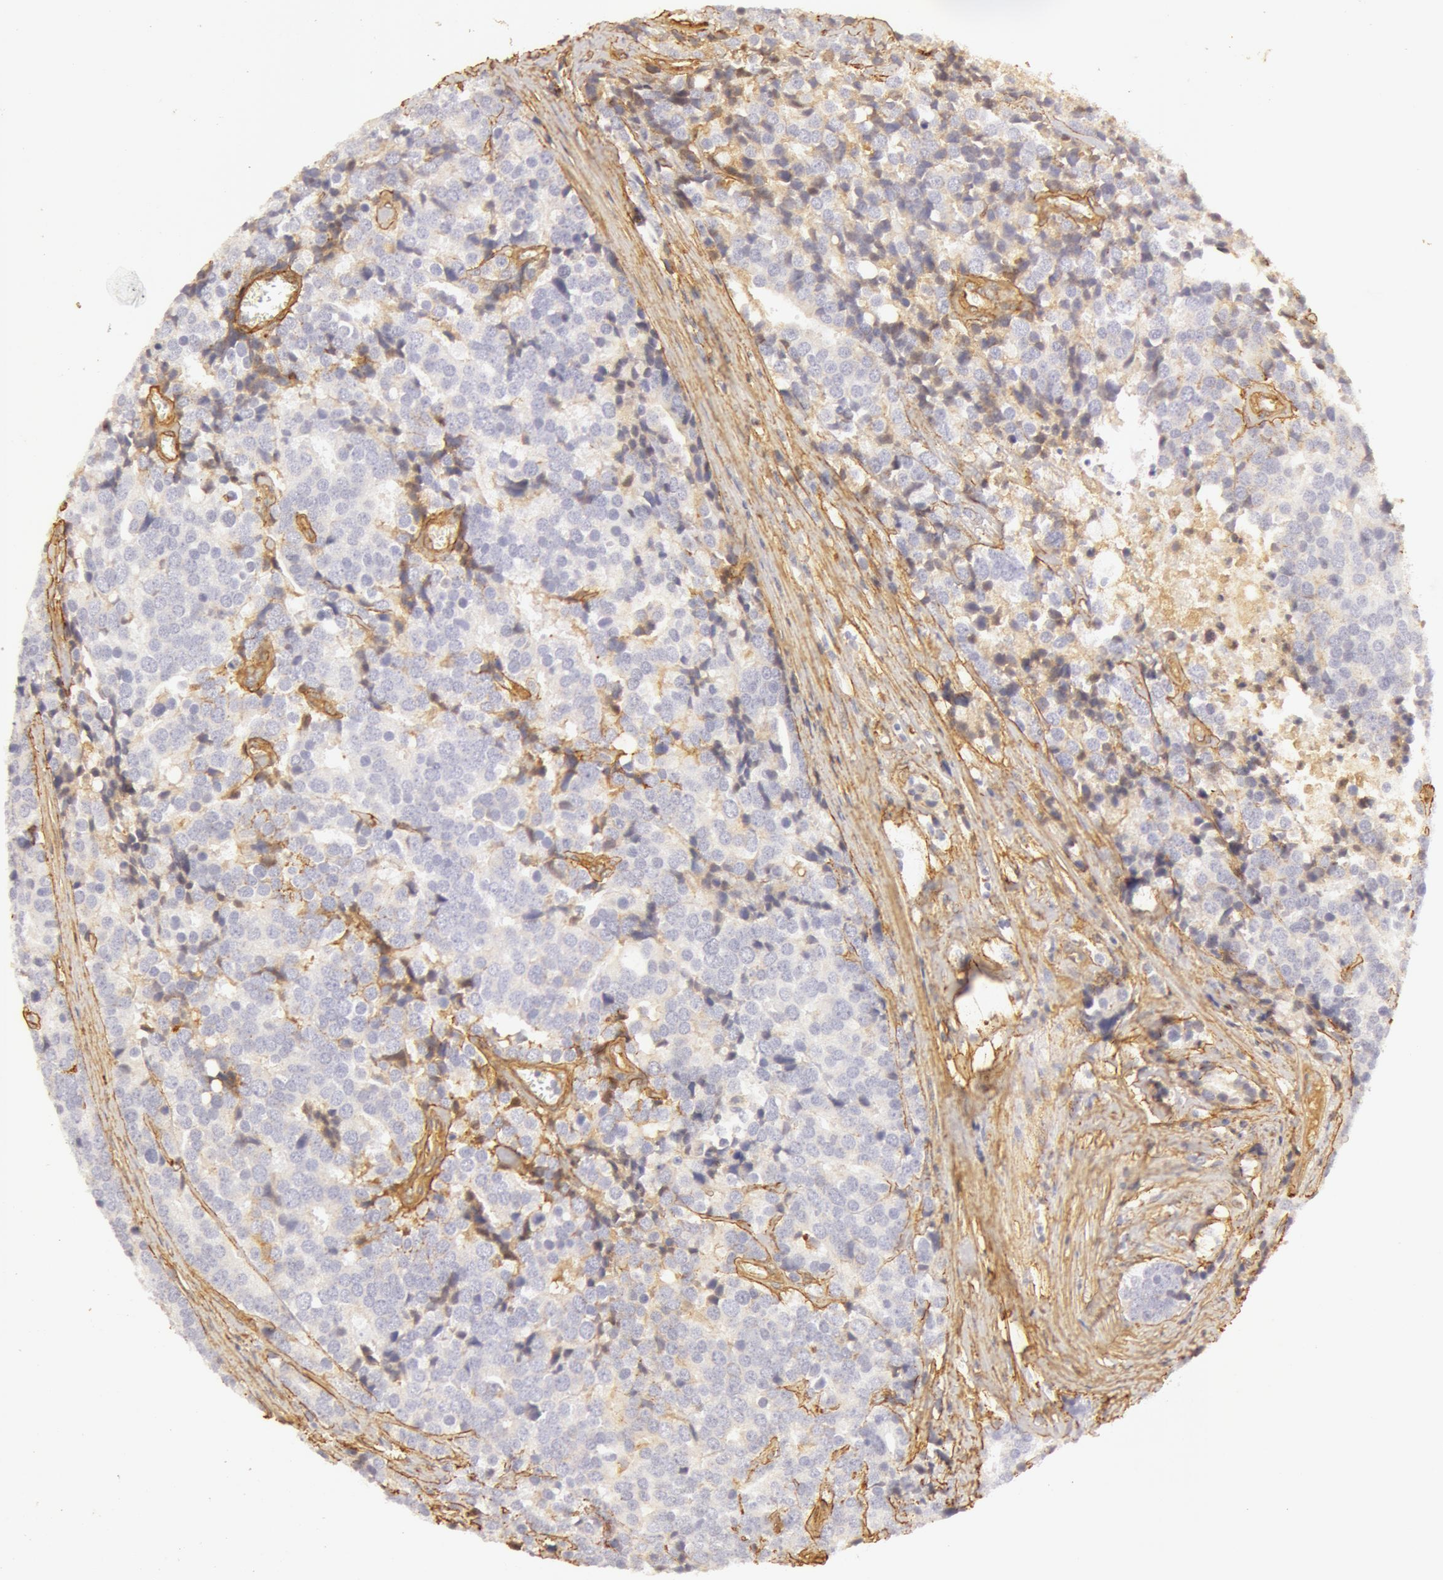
{"staining": {"intensity": "negative", "quantity": "none", "location": "none"}, "tissue": "prostate cancer", "cell_type": "Tumor cells", "image_type": "cancer", "snomed": [{"axis": "morphology", "description": "Adenocarcinoma, High grade"}, {"axis": "topography", "description": "Prostate"}], "caption": "This is an immunohistochemistry (IHC) micrograph of human prostate adenocarcinoma (high-grade). There is no positivity in tumor cells.", "gene": "COL4A1", "patient": {"sex": "male", "age": 71}}